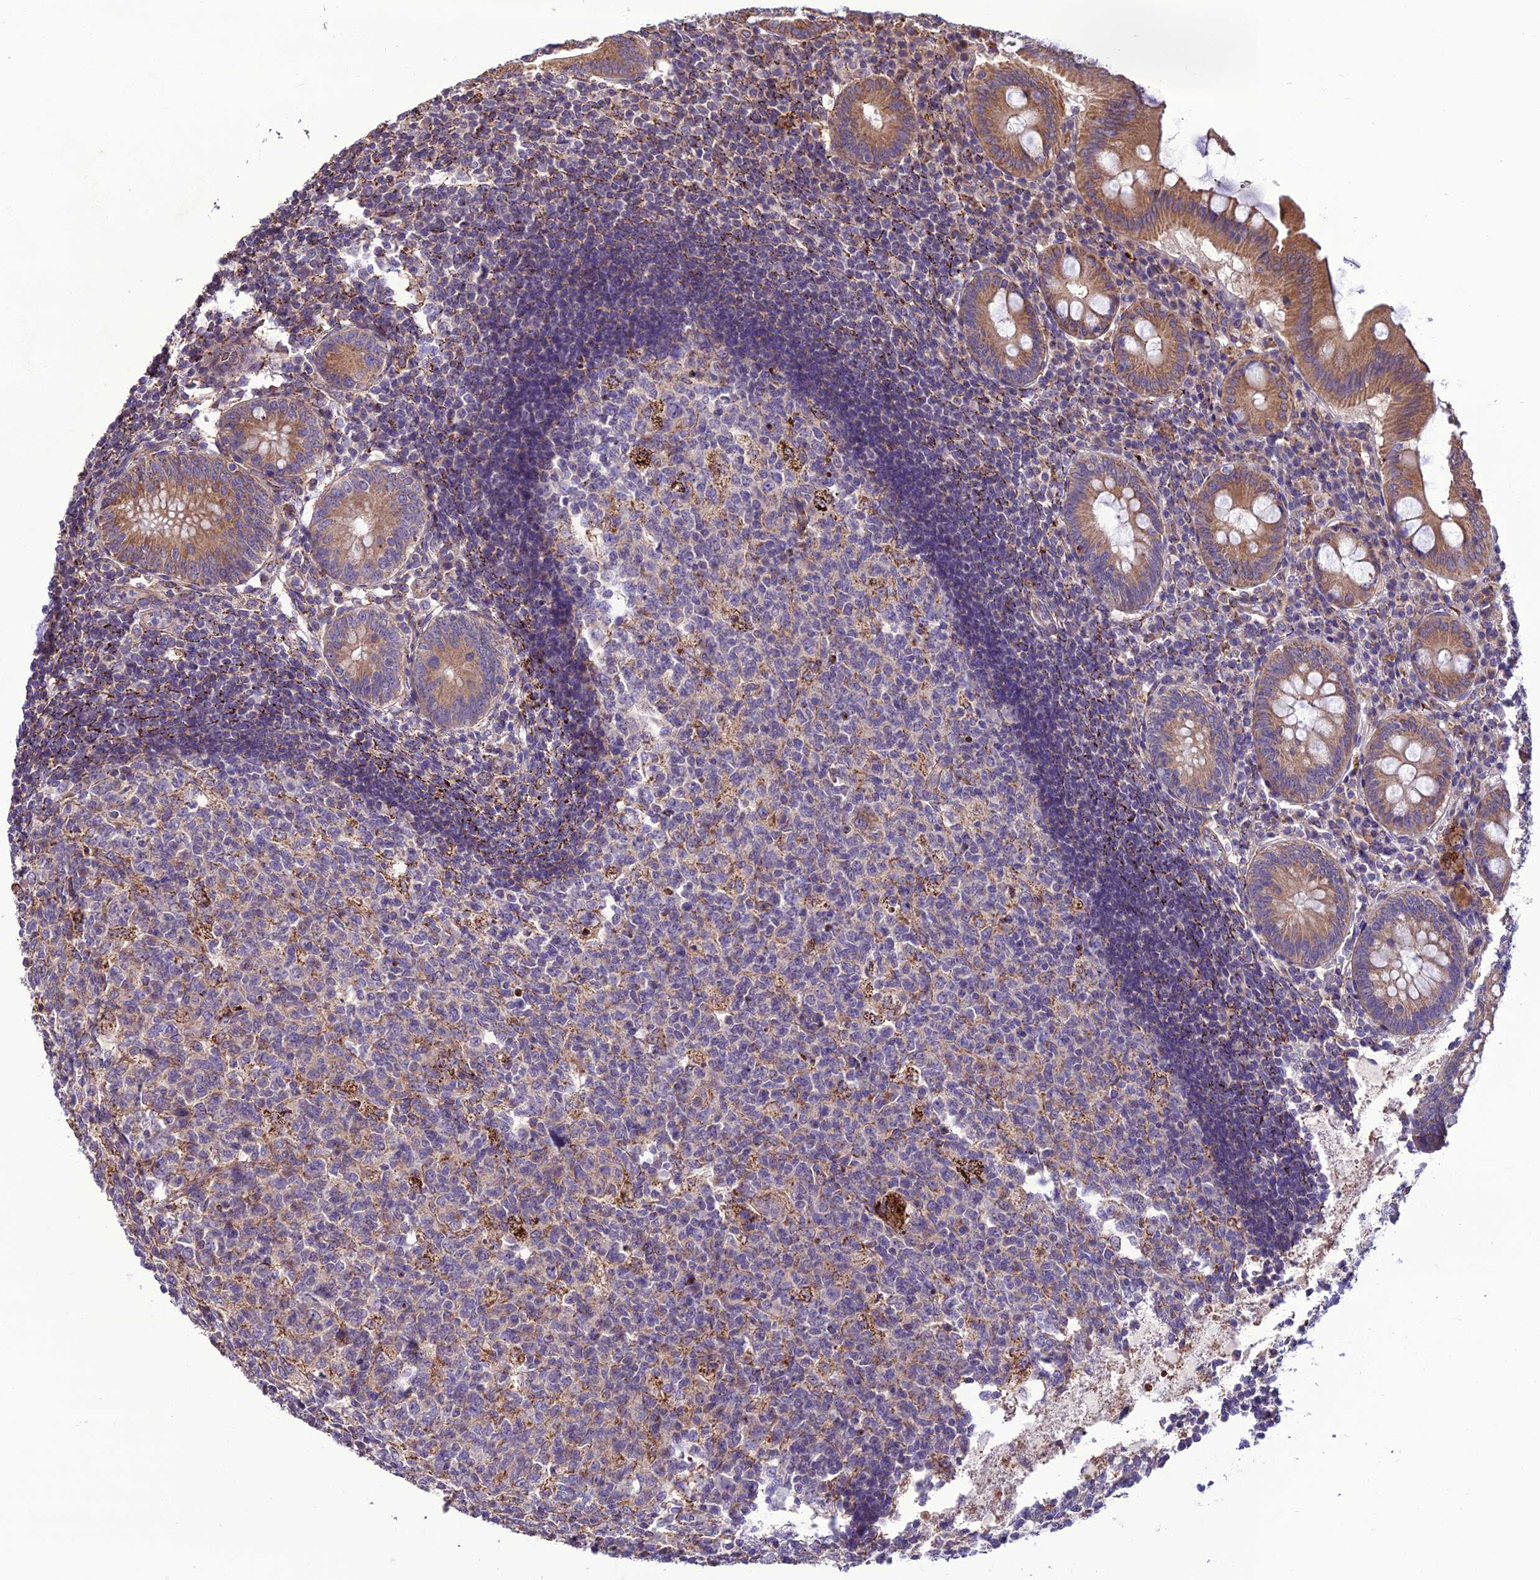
{"staining": {"intensity": "moderate", "quantity": ">75%", "location": "cytoplasmic/membranous"}, "tissue": "appendix", "cell_type": "Glandular cells", "image_type": "normal", "snomed": [{"axis": "morphology", "description": "Normal tissue, NOS"}, {"axis": "topography", "description": "Appendix"}], "caption": "Immunohistochemistry (IHC) of normal human appendix demonstrates medium levels of moderate cytoplasmic/membranous staining in approximately >75% of glandular cells. The protein of interest is shown in brown color, while the nuclei are stained blue.", "gene": "ENSG00000260272", "patient": {"sex": "female", "age": 54}}